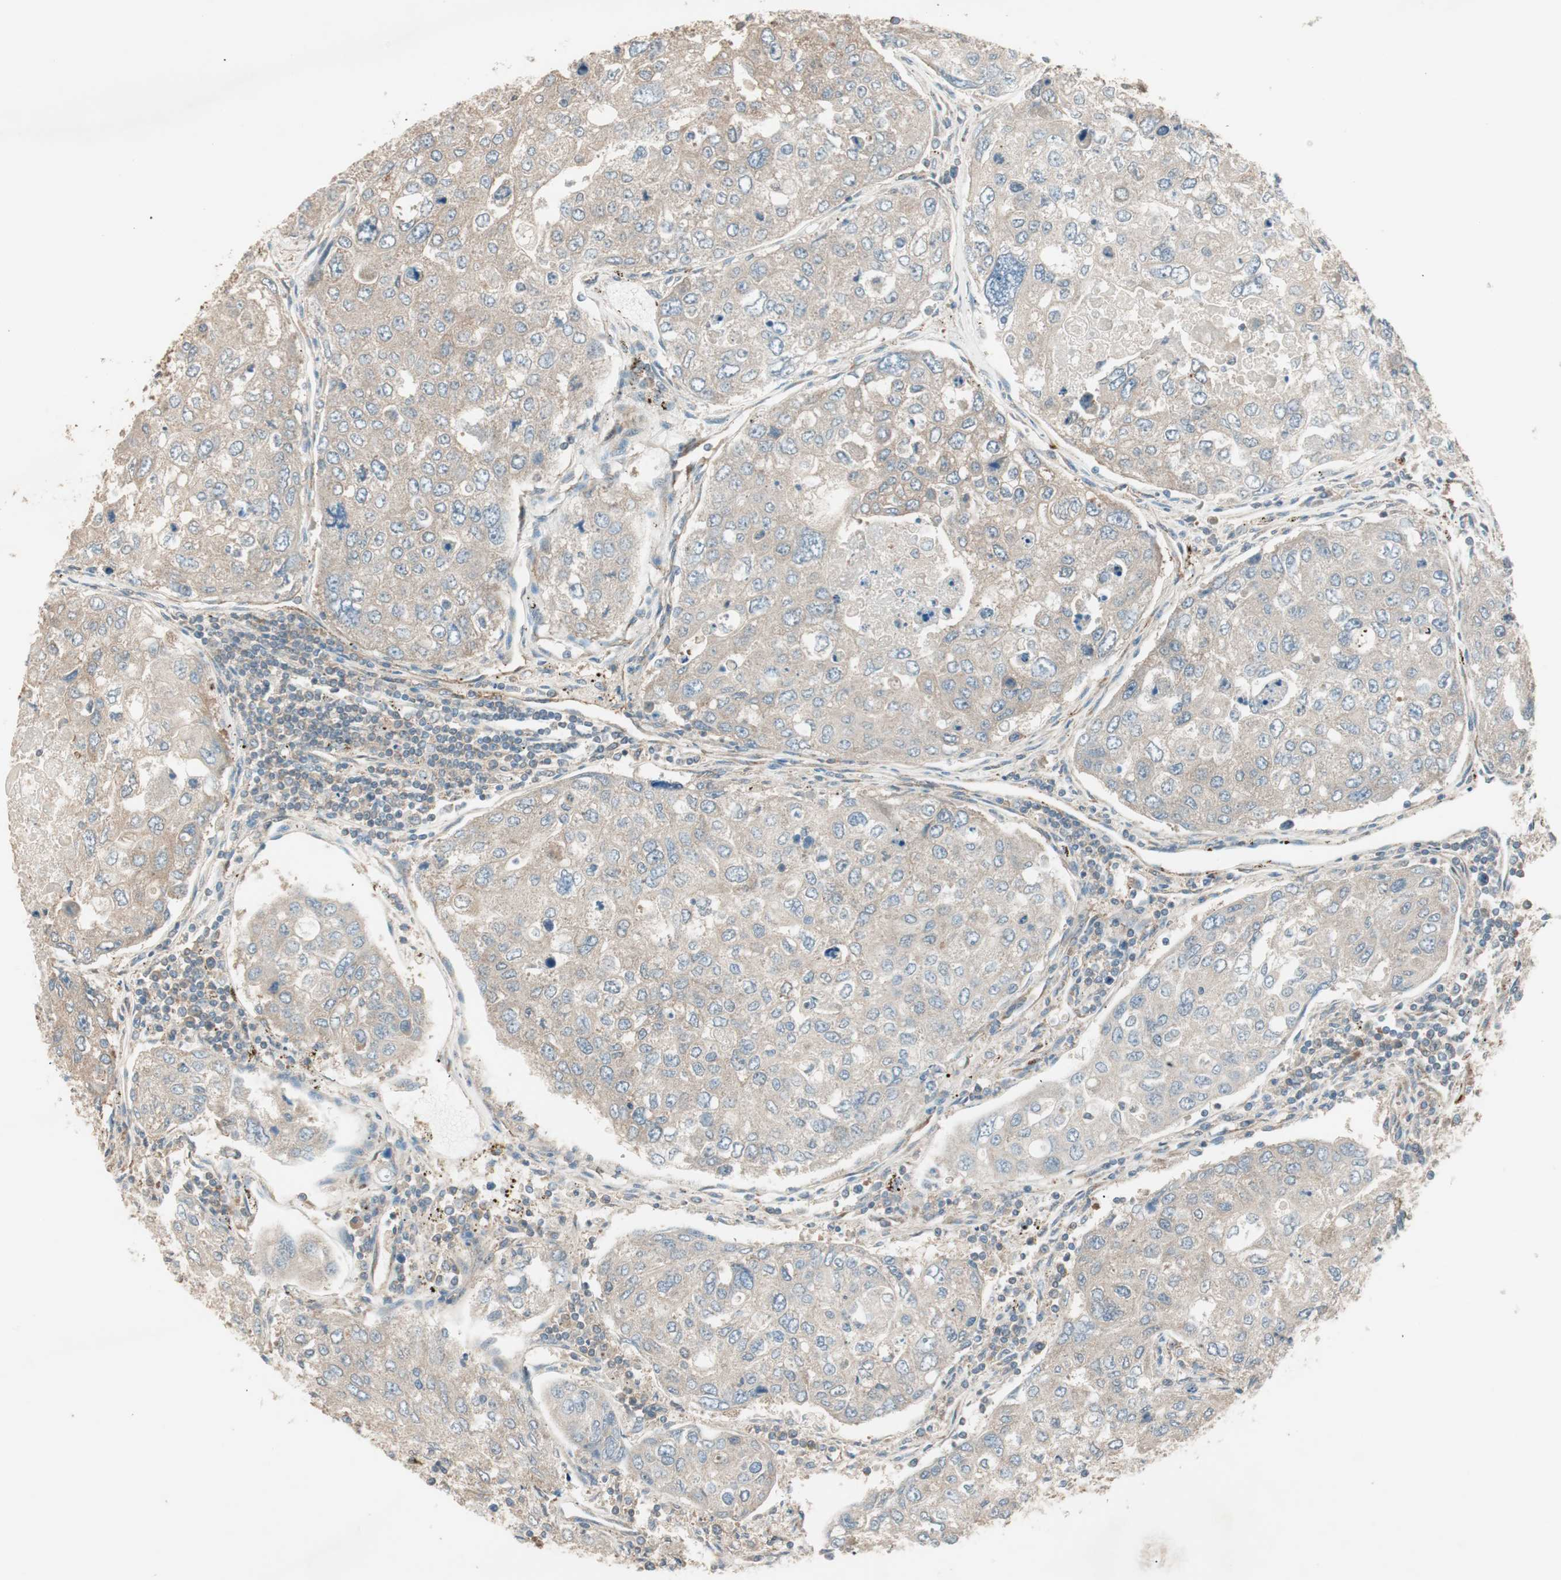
{"staining": {"intensity": "weak", "quantity": ">75%", "location": "cytoplasmic/membranous"}, "tissue": "urothelial cancer", "cell_type": "Tumor cells", "image_type": "cancer", "snomed": [{"axis": "morphology", "description": "Urothelial carcinoma, High grade"}, {"axis": "topography", "description": "Lymph node"}, {"axis": "topography", "description": "Urinary bladder"}], "caption": "The immunohistochemical stain labels weak cytoplasmic/membranous expression in tumor cells of urothelial cancer tissue. (DAB (3,3'-diaminobenzidine) = brown stain, brightfield microscopy at high magnification).", "gene": "CC2D1A", "patient": {"sex": "male", "age": 51}}